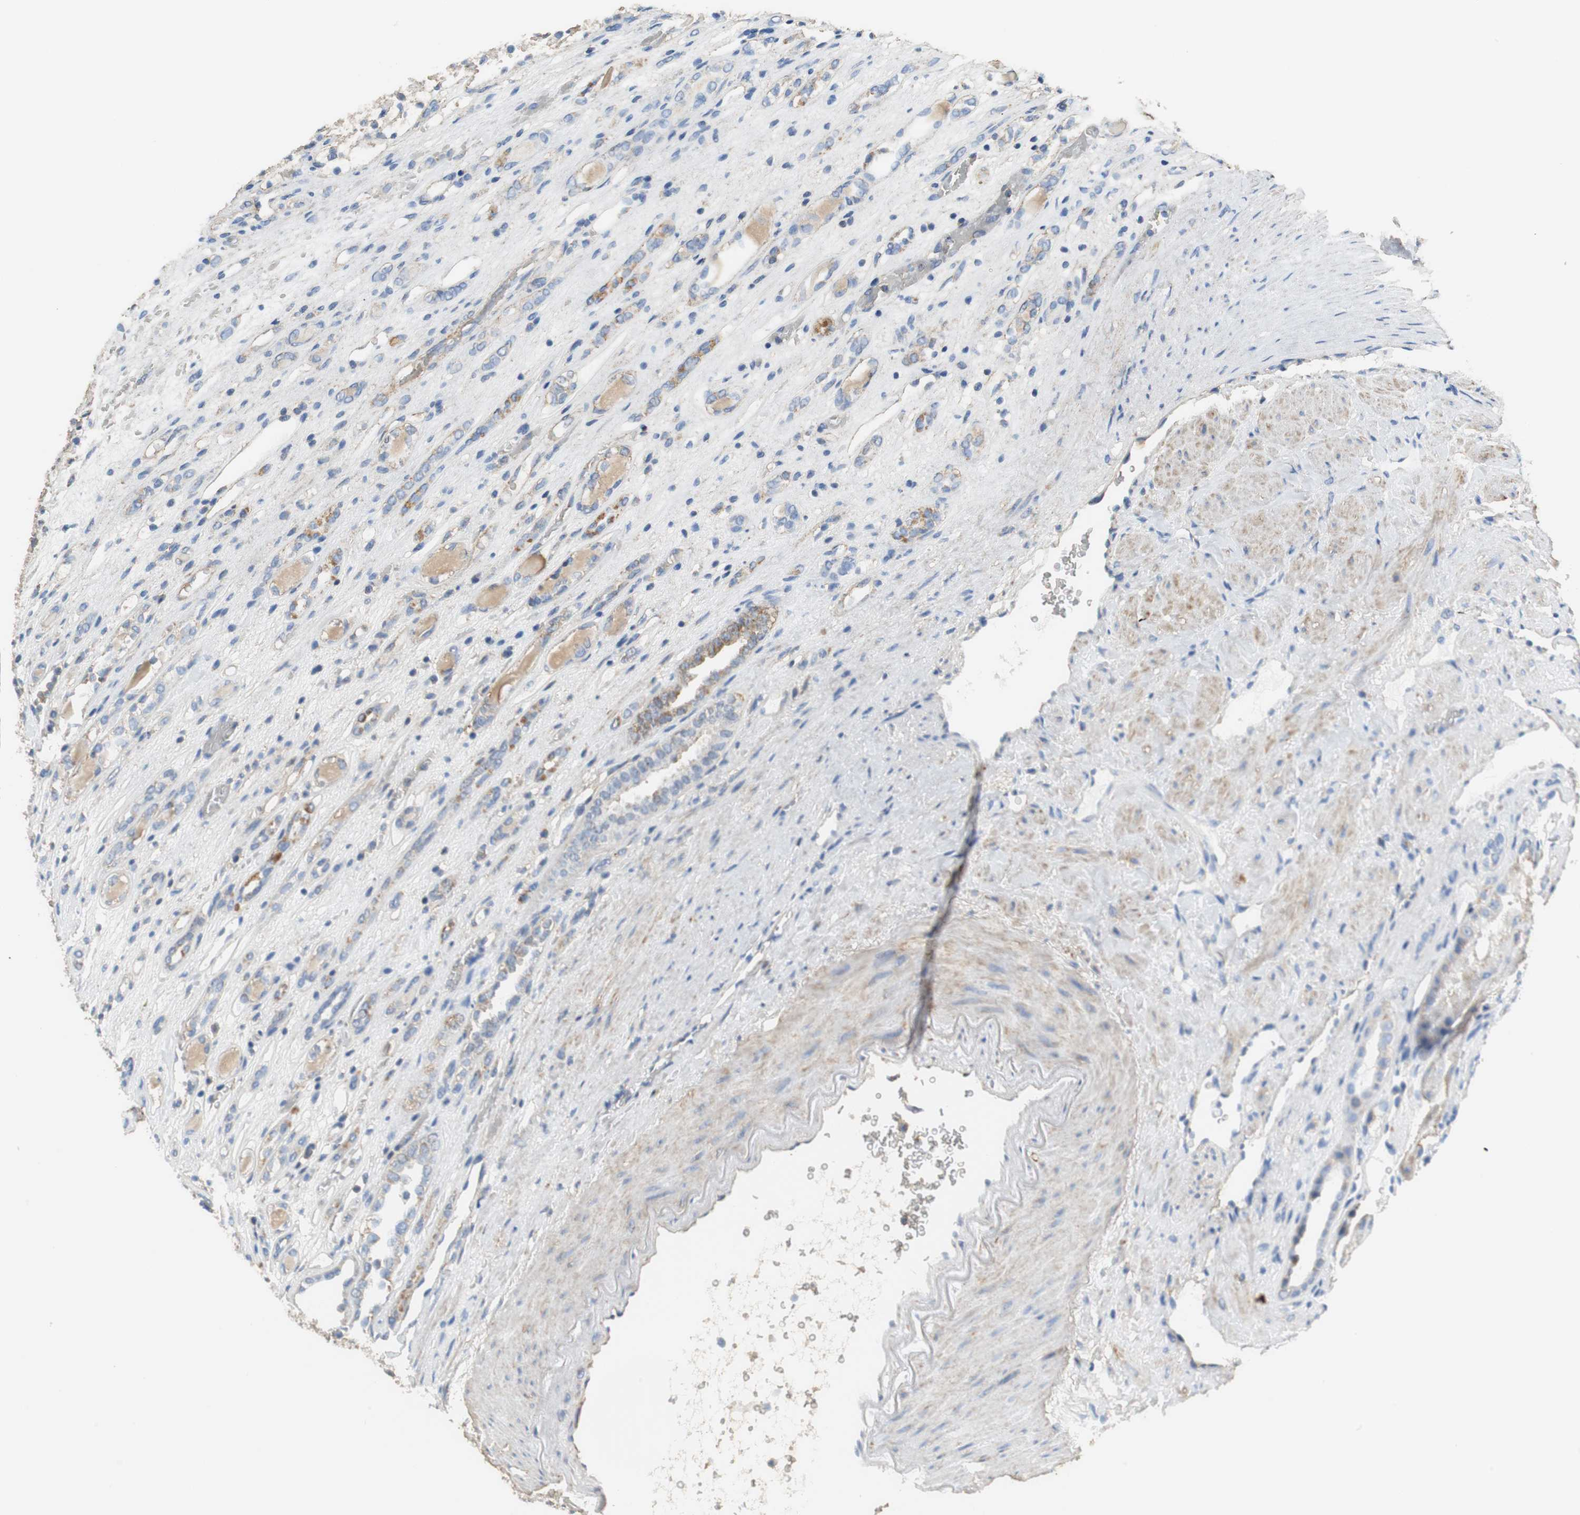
{"staining": {"intensity": "weak", "quantity": "25%-75%", "location": "cytoplasmic/membranous"}, "tissue": "renal cancer", "cell_type": "Tumor cells", "image_type": "cancer", "snomed": [{"axis": "morphology", "description": "Adenocarcinoma, NOS"}, {"axis": "topography", "description": "Kidney"}], "caption": "Renal cancer (adenocarcinoma) tissue demonstrates weak cytoplasmic/membranous expression in about 25%-75% of tumor cells, visualized by immunohistochemistry. Using DAB (3,3'-diaminobenzidine) (brown) and hematoxylin (blue) stains, captured at high magnification using brightfield microscopy.", "gene": "NNT", "patient": {"sex": "female", "age": 60}}